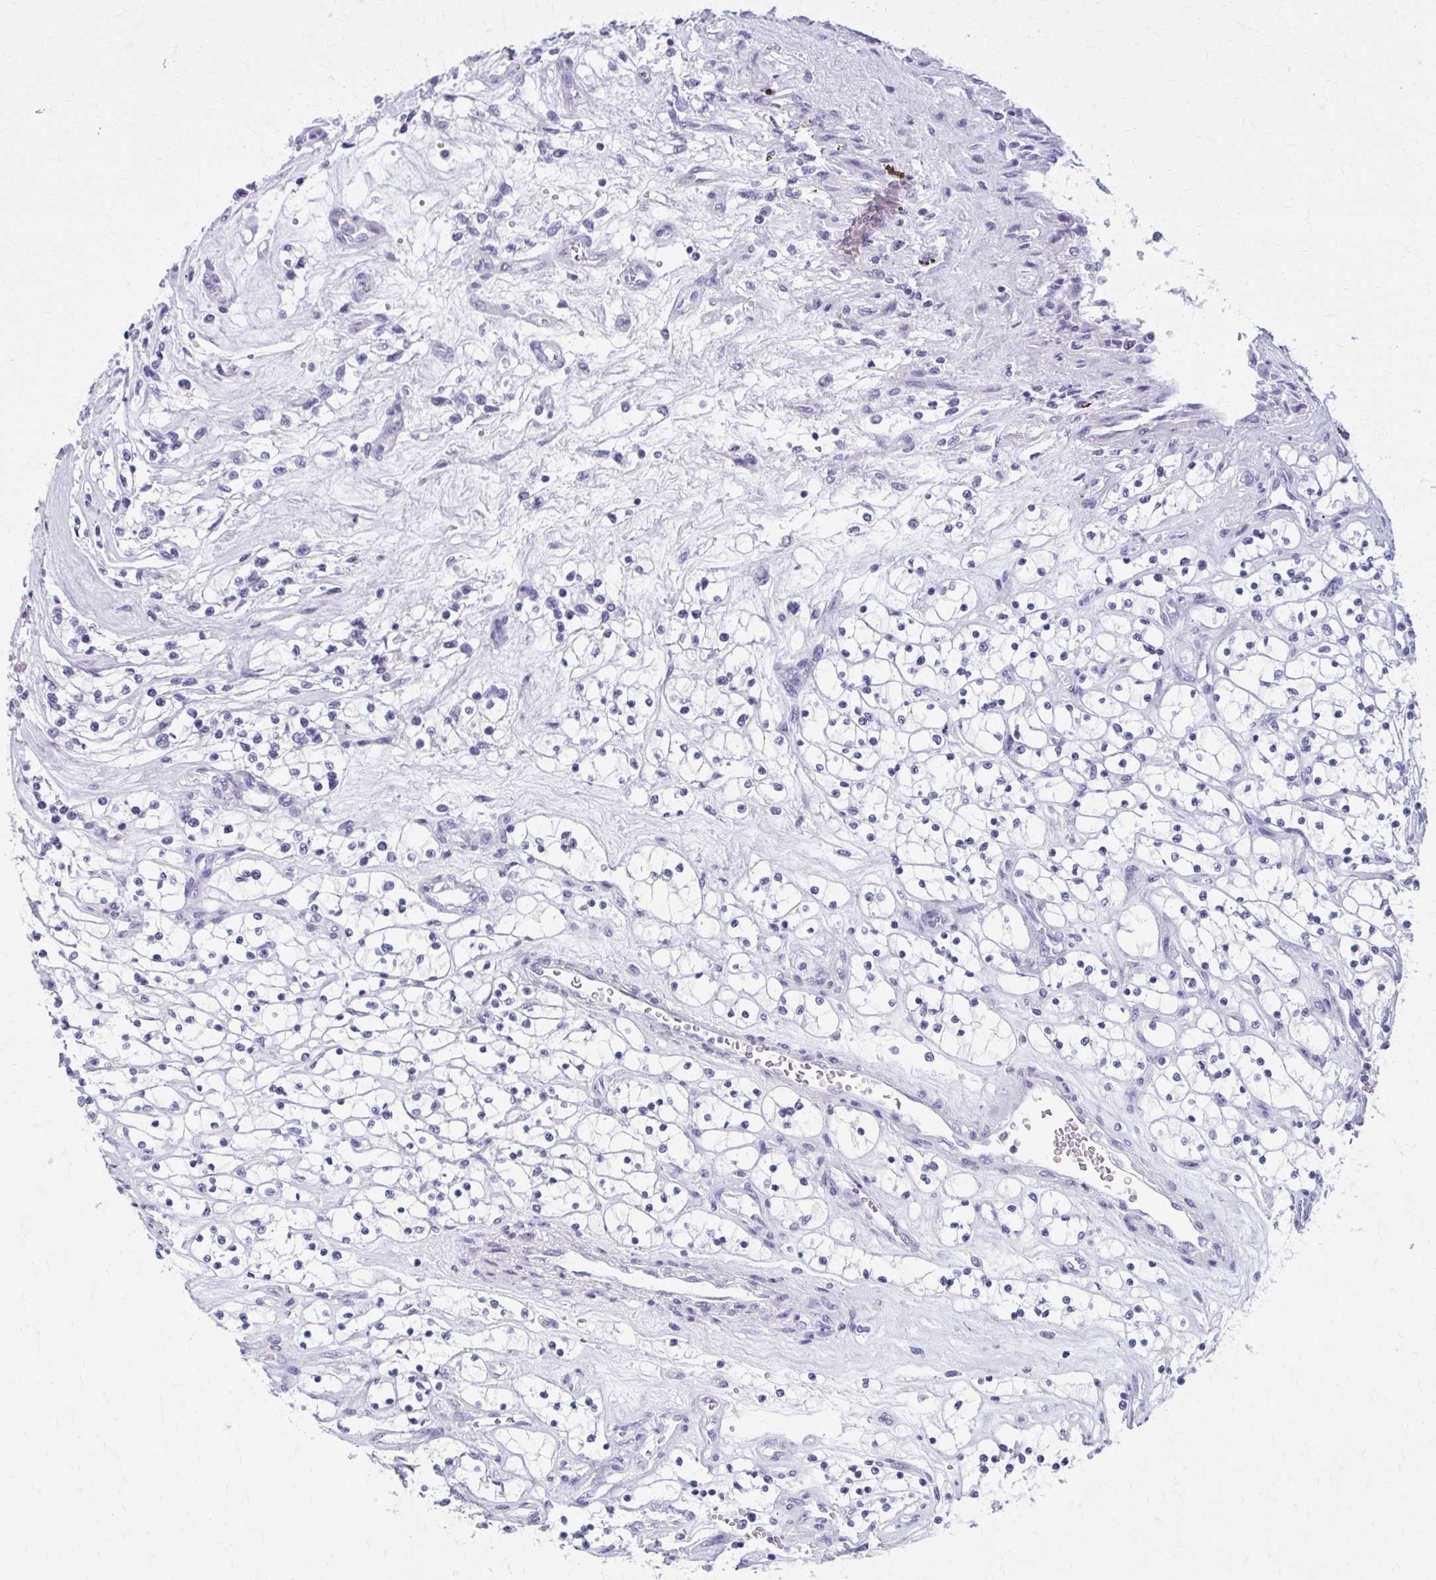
{"staining": {"intensity": "negative", "quantity": "none", "location": "none"}, "tissue": "renal cancer", "cell_type": "Tumor cells", "image_type": "cancer", "snomed": [{"axis": "morphology", "description": "Adenocarcinoma, NOS"}, {"axis": "topography", "description": "Kidney"}], "caption": "This is an IHC histopathology image of renal cancer. There is no expression in tumor cells.", "gene": "MPLKIP", "patient": {"sex": "female", "age": 69}}